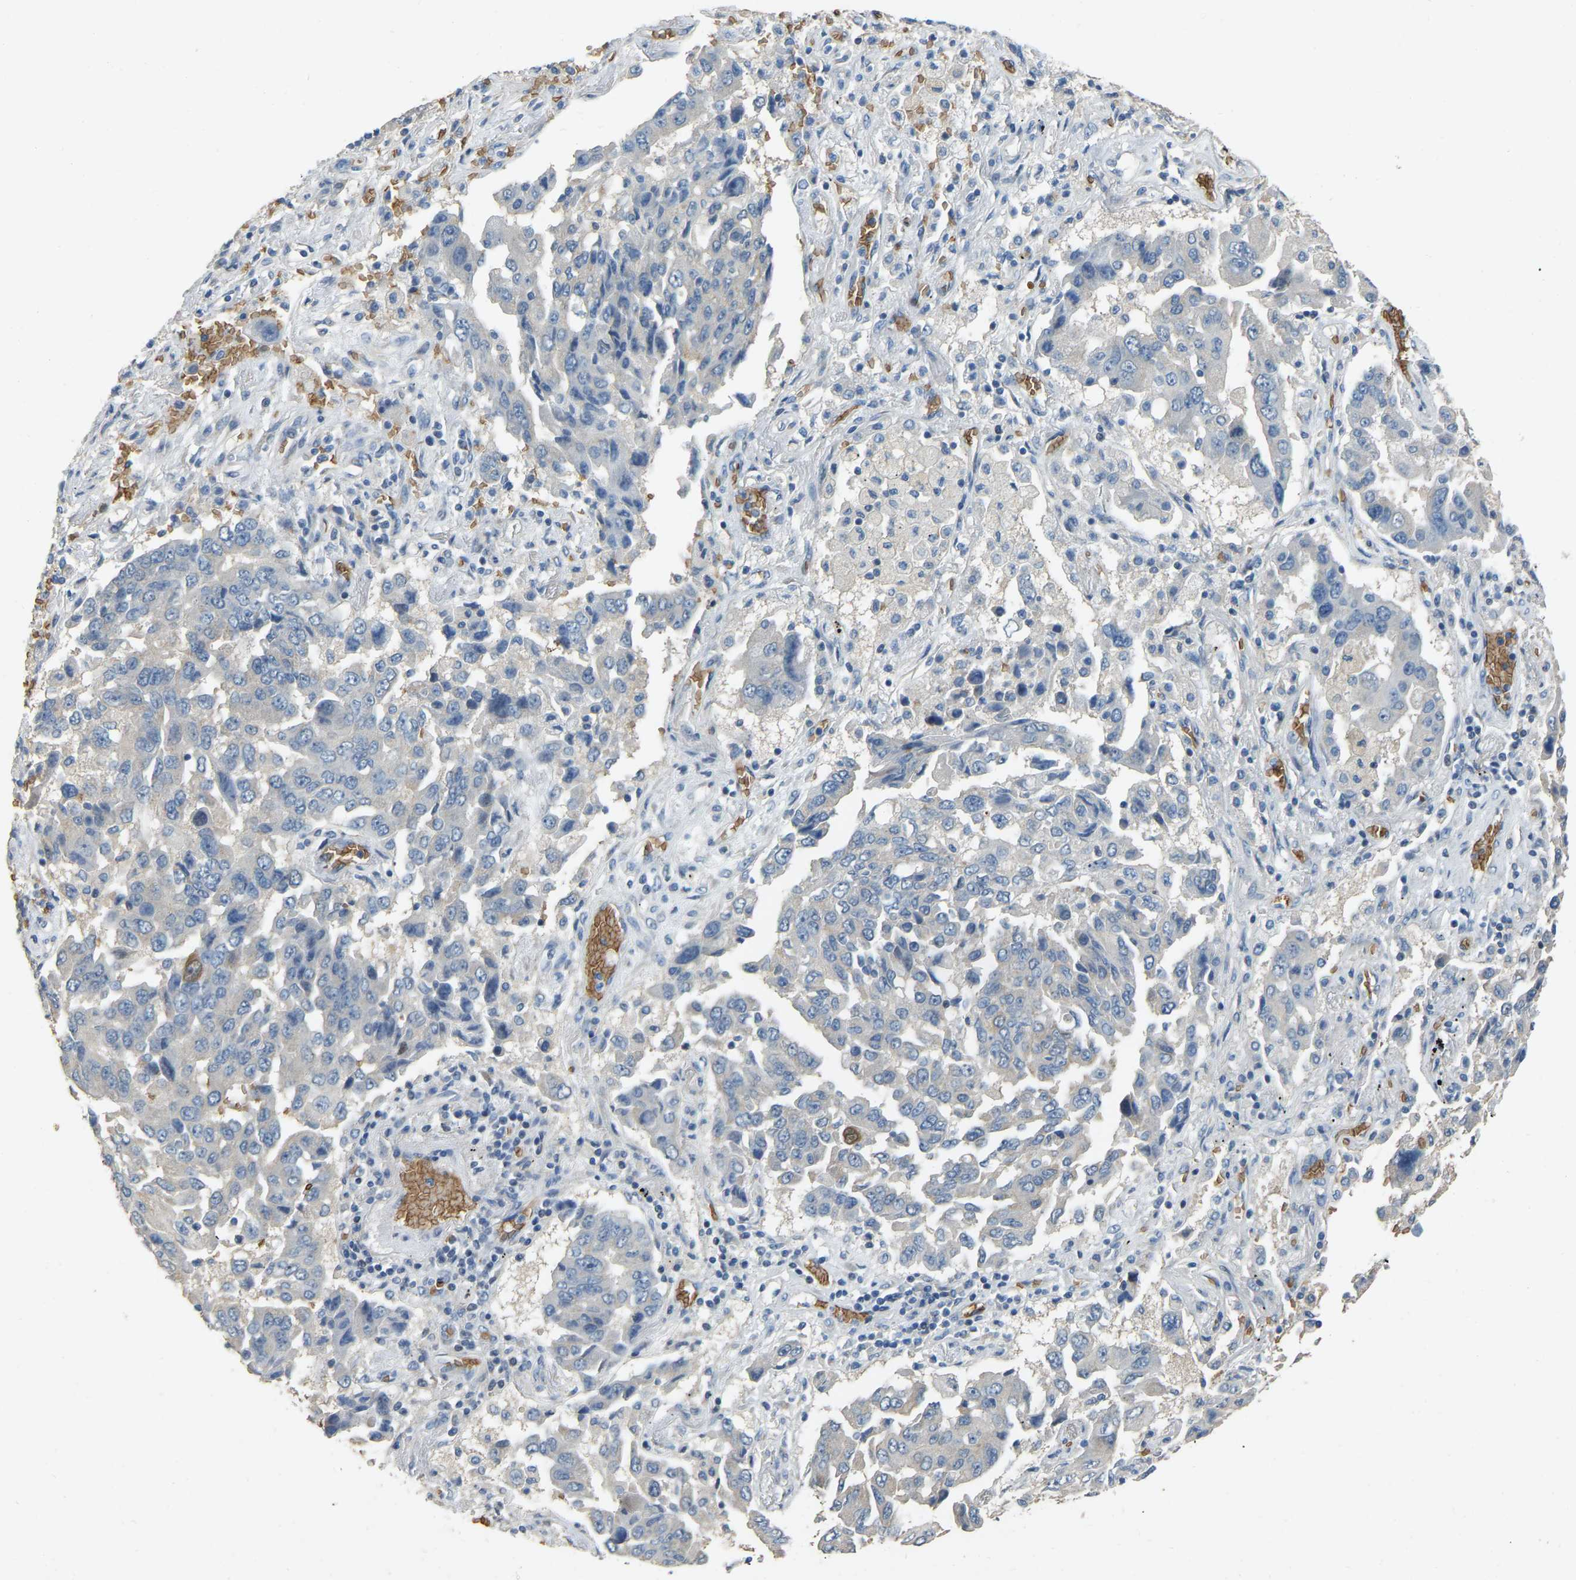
{"staining": {"intensity": "negative", "quantity": "none", "location": "none"}, "tissue": "lung cancer", "cell_type": "Tumor cells", "image_type": "cancer", "snomed": [{"axis": "morphology", "description": "Adenocarcinoma, NOS"}, {"axis": "topography", "description": "Lung"}], "caption": "Immunohistochemistry (IHC) histopathology image of human lung cancer (adenocarcinoma) stained for a protein (brown), which demonstrates no staining in tumor cells.", "gene": "CFAP298", "patient": {"sex": "female", "age": 65}}